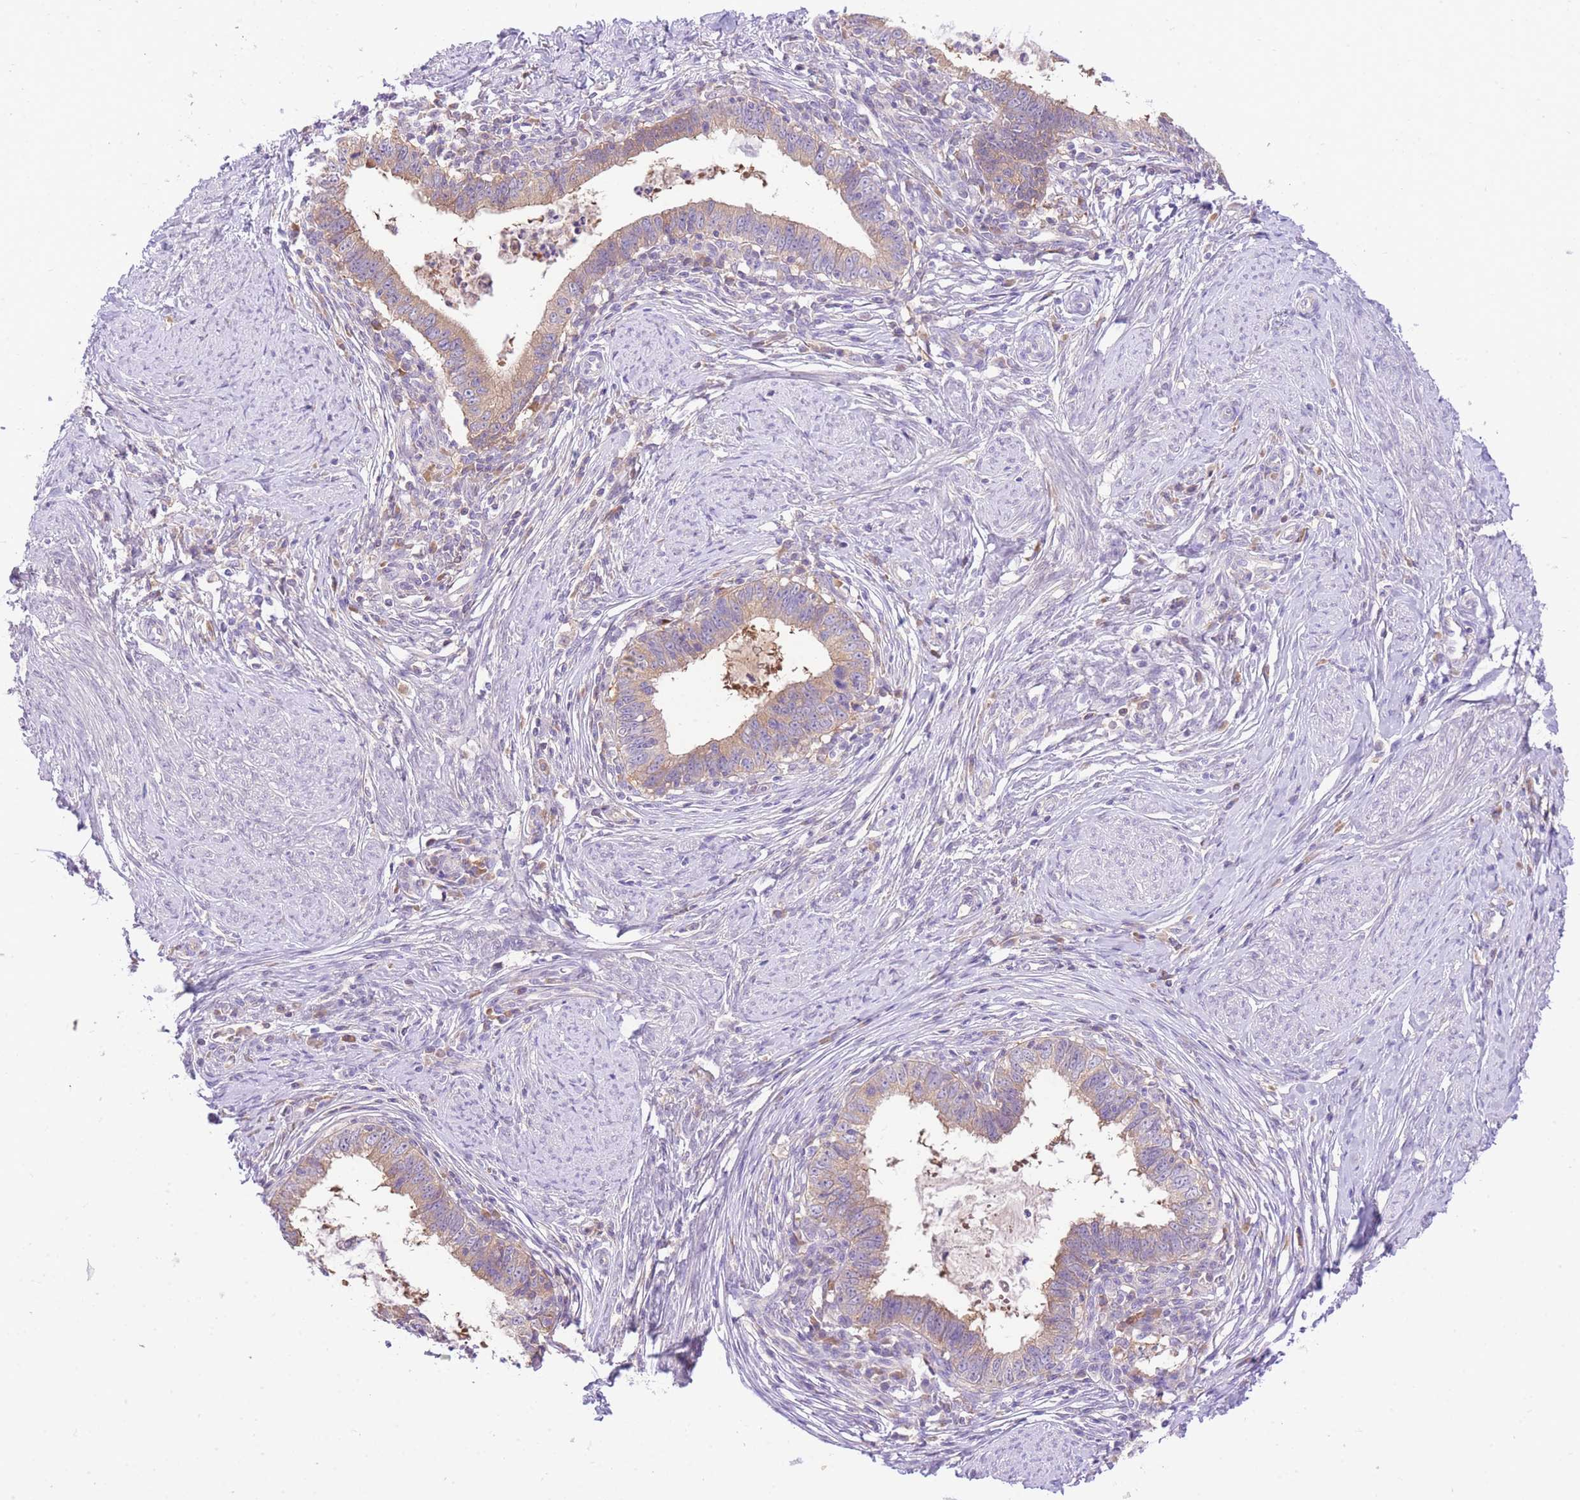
{"staining": {"intensity": "moderate", "quantity": "<25%", "location": "cytoplasmic/membranous"}, "tissue": "cervical cancer", "cell_type": "Tumor cells", "image_type": "cancer", "snomed": [{"axis": "morphology", "description": "Adenocarcinoma, NOS"}, {"axis": "topography", "description": "Cervix"}], "caption": "High-magnification brightfield microscopy of cervical cancer (adenocarcinoma) stained with DAB (brown) and counterstained with hematoxylin (blue). tumor cells exhibit moderate cytoplasmic/membranous staining is identified in about<25% of cells.", "gene": "LIPH", "patient": {"sex": "female", "age": 36}}